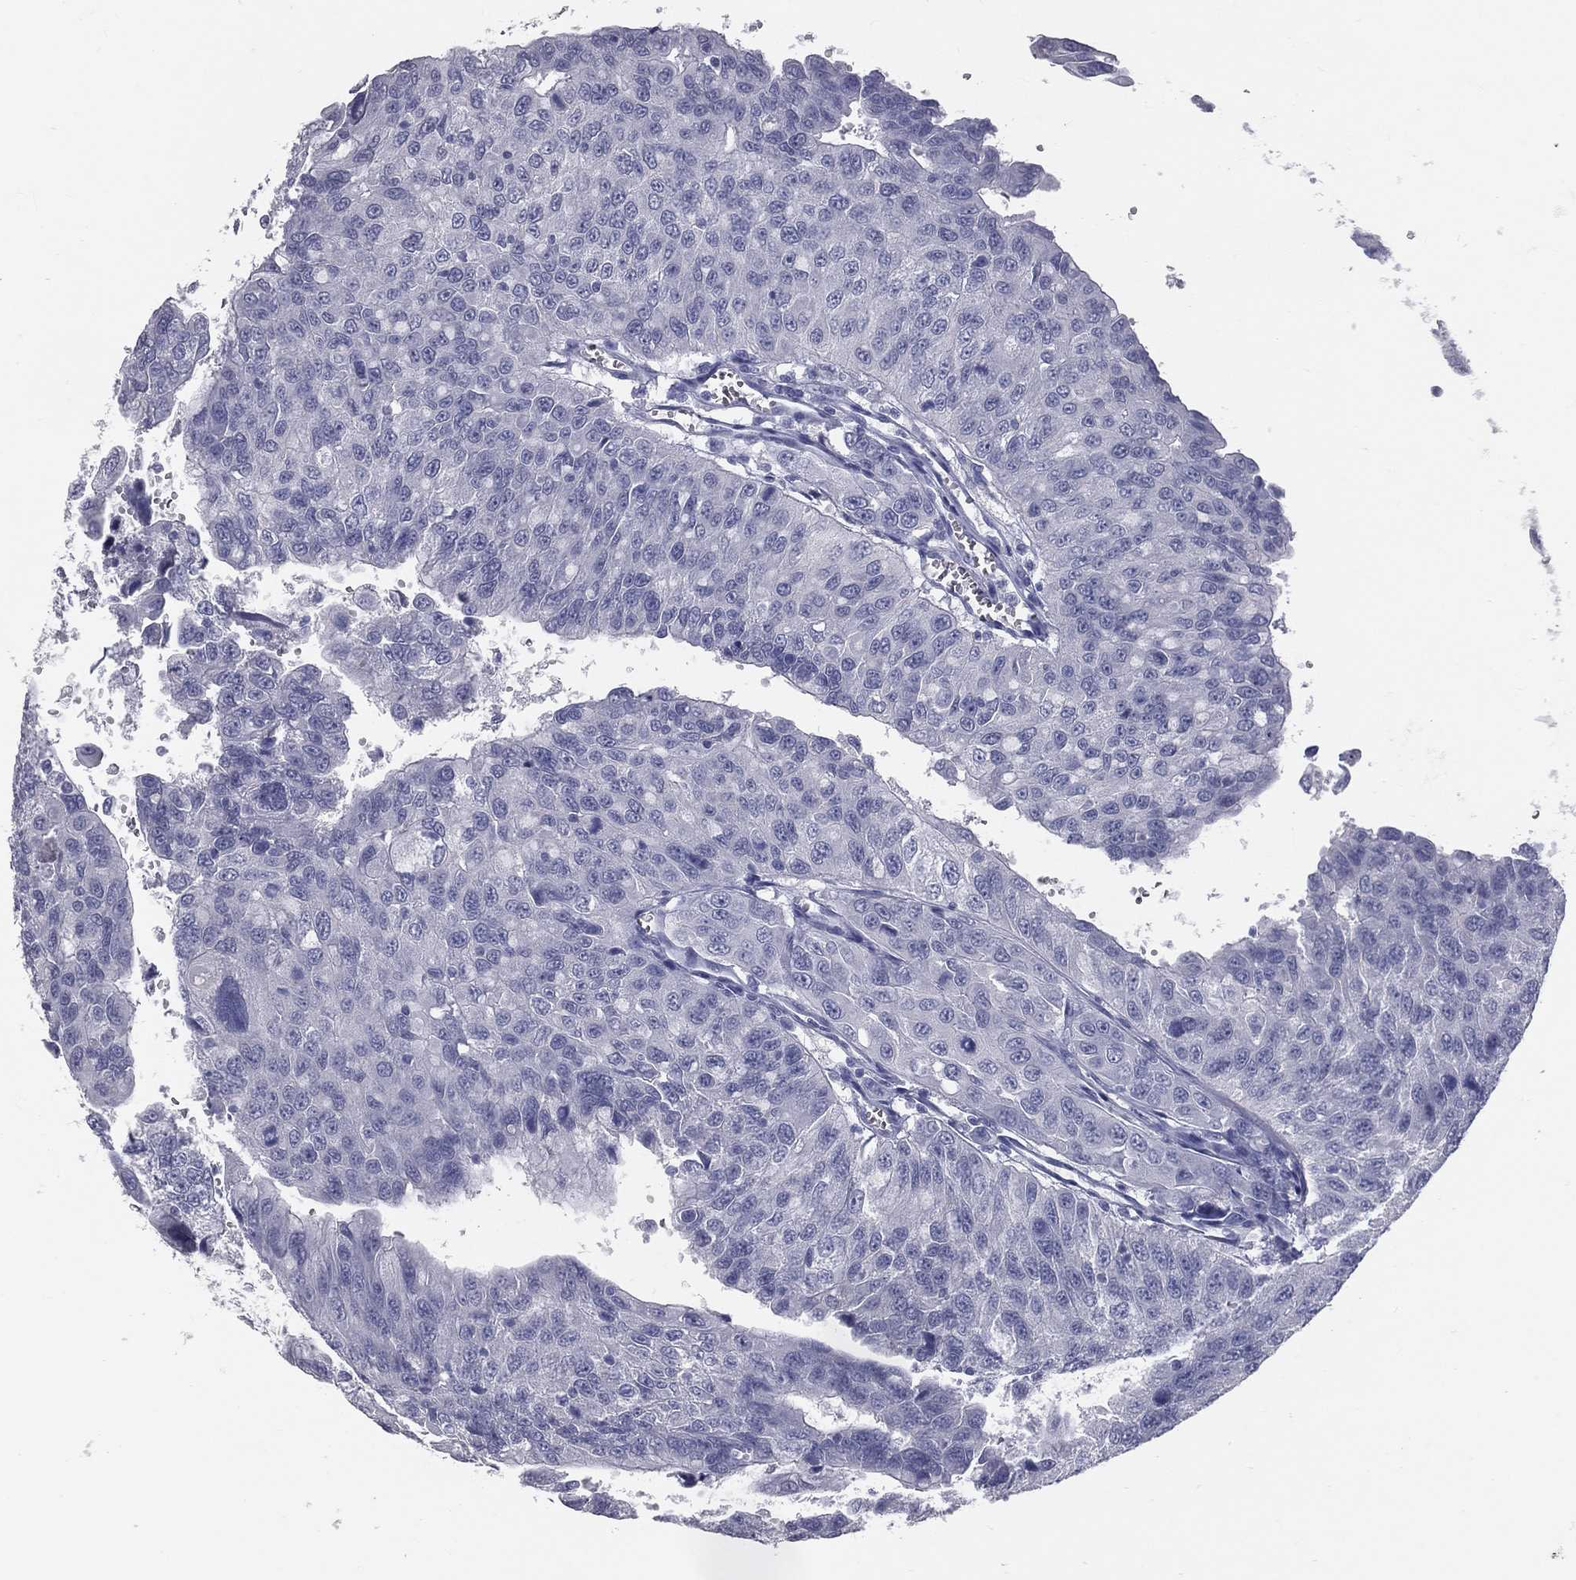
{"staining": {"intensity": "negative", "quantity": "none", "location": "none"}, "tissue": "urothelial cancer", "cell_type": "Tumor cells", "image_type": "cancer", "snomed": [{"axis": "morphology", "description": "Urothelial carcinoma, NOS"}, {"axis": "morphology", "description": "Urothelial carcinoma, High grade"}, {"axis": "topography", "description": "Urinary bladder"}], "caption": "This micrograph is of high-grade urothelial carcinoma stained with immunohistochemistry to label a protein in brown with the nuclei are counter-stained blue. There is no expression in tumor cells.", "gene": "TFPI2", "patient": {"sex": "female", "age": 73}}